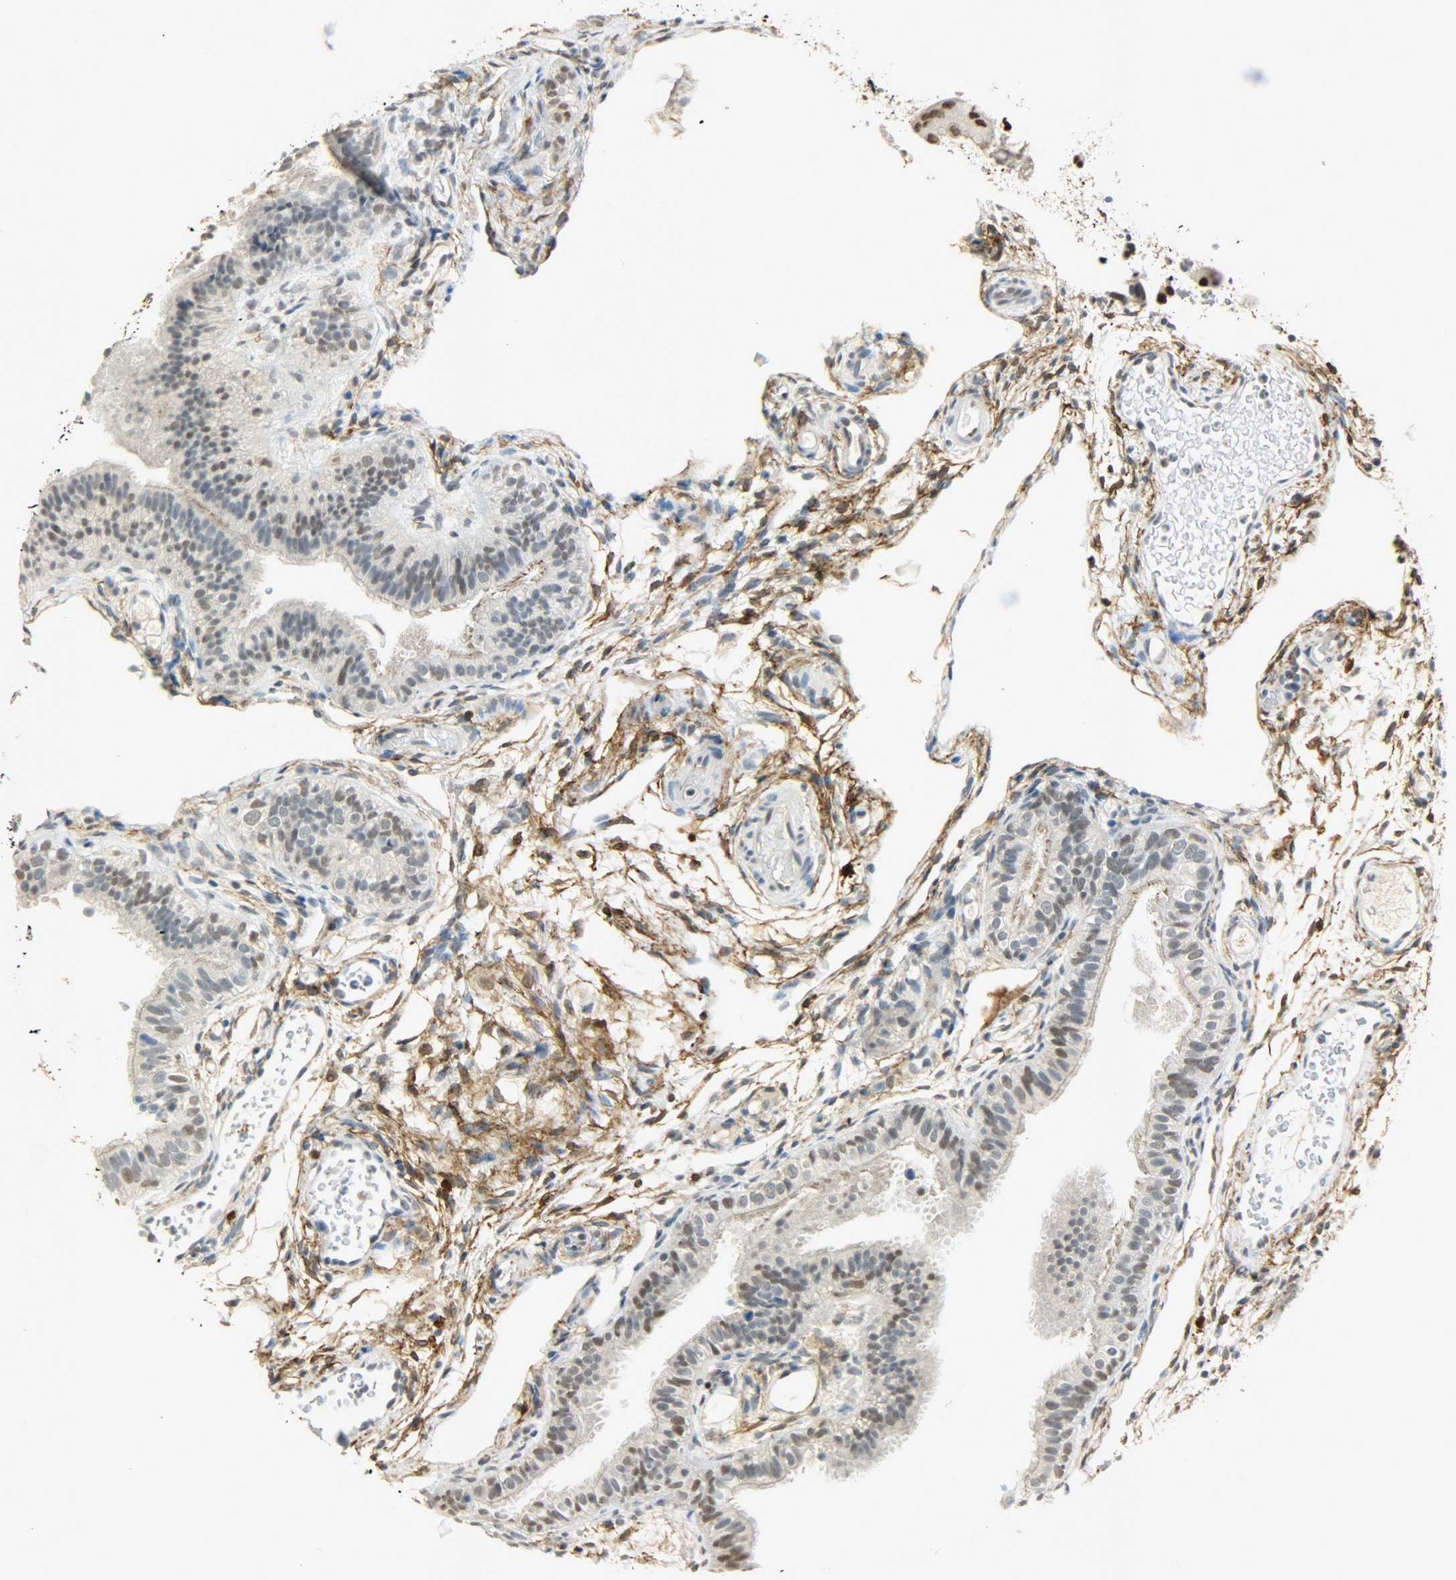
{"staining": {"intensity": "weak", "quantity": ">75%", "location": "nuclear"}, "tissue": "fallopian tube", "cell_type": "Glandular cells", "image_type": "normal", "snomed": [{"axis": "morphology", "description": "Normal tissue, NOS"}, {"axis": "morphology", "description": "Dermoid, NOS"}, {"axis": "topography", "description": "Fallopian tube"}], "caption": "A photomicrograph of fallopian tube stained for a protein demonstrates weak nuclear brown staining in glandular cells.", "gene": "NGFR", "patient": {"sex": "female", "age": 33}}